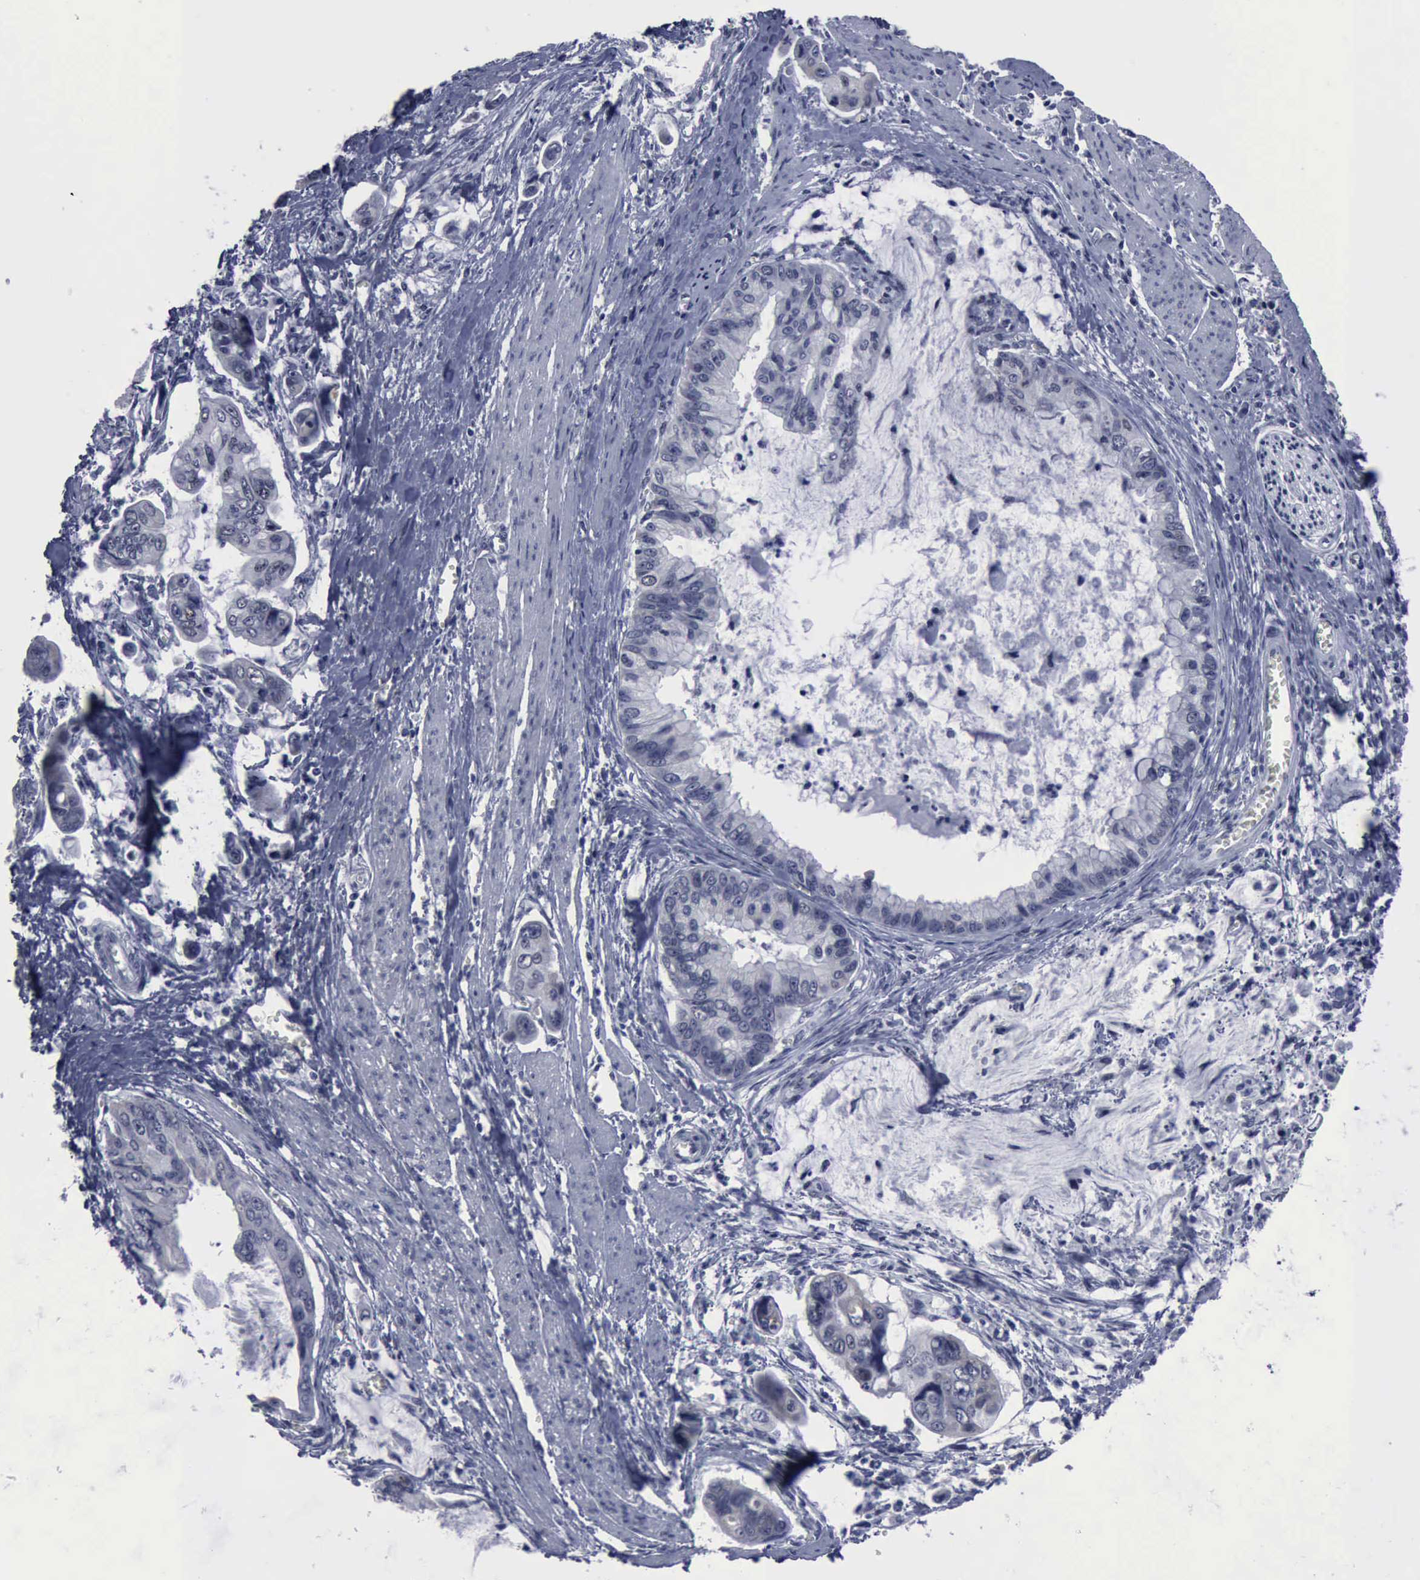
{"staining": {"intensity": "negative", "quantity": "none", "location": "none"}, "tissue": "stomach cancer", "cell_type": "Tumor cells", "image_type": "cancer", "snomed": [{"axis": "morphology", "description": "Adenocarcinoma, NOS"}, {"axis": "topography", "description": "Stomach, upper"}], "caption": "This is a image of IHC staining of stomach adenocarcinoma, which shows no expression in tumor cells. (Brightfield microscopy of DAB (3,3'-diaminobenzidine) immunohistochemistry (IHC) at high magnification).", "gene": "BRD1", "patient": {"sex": "male", "age": 80}}